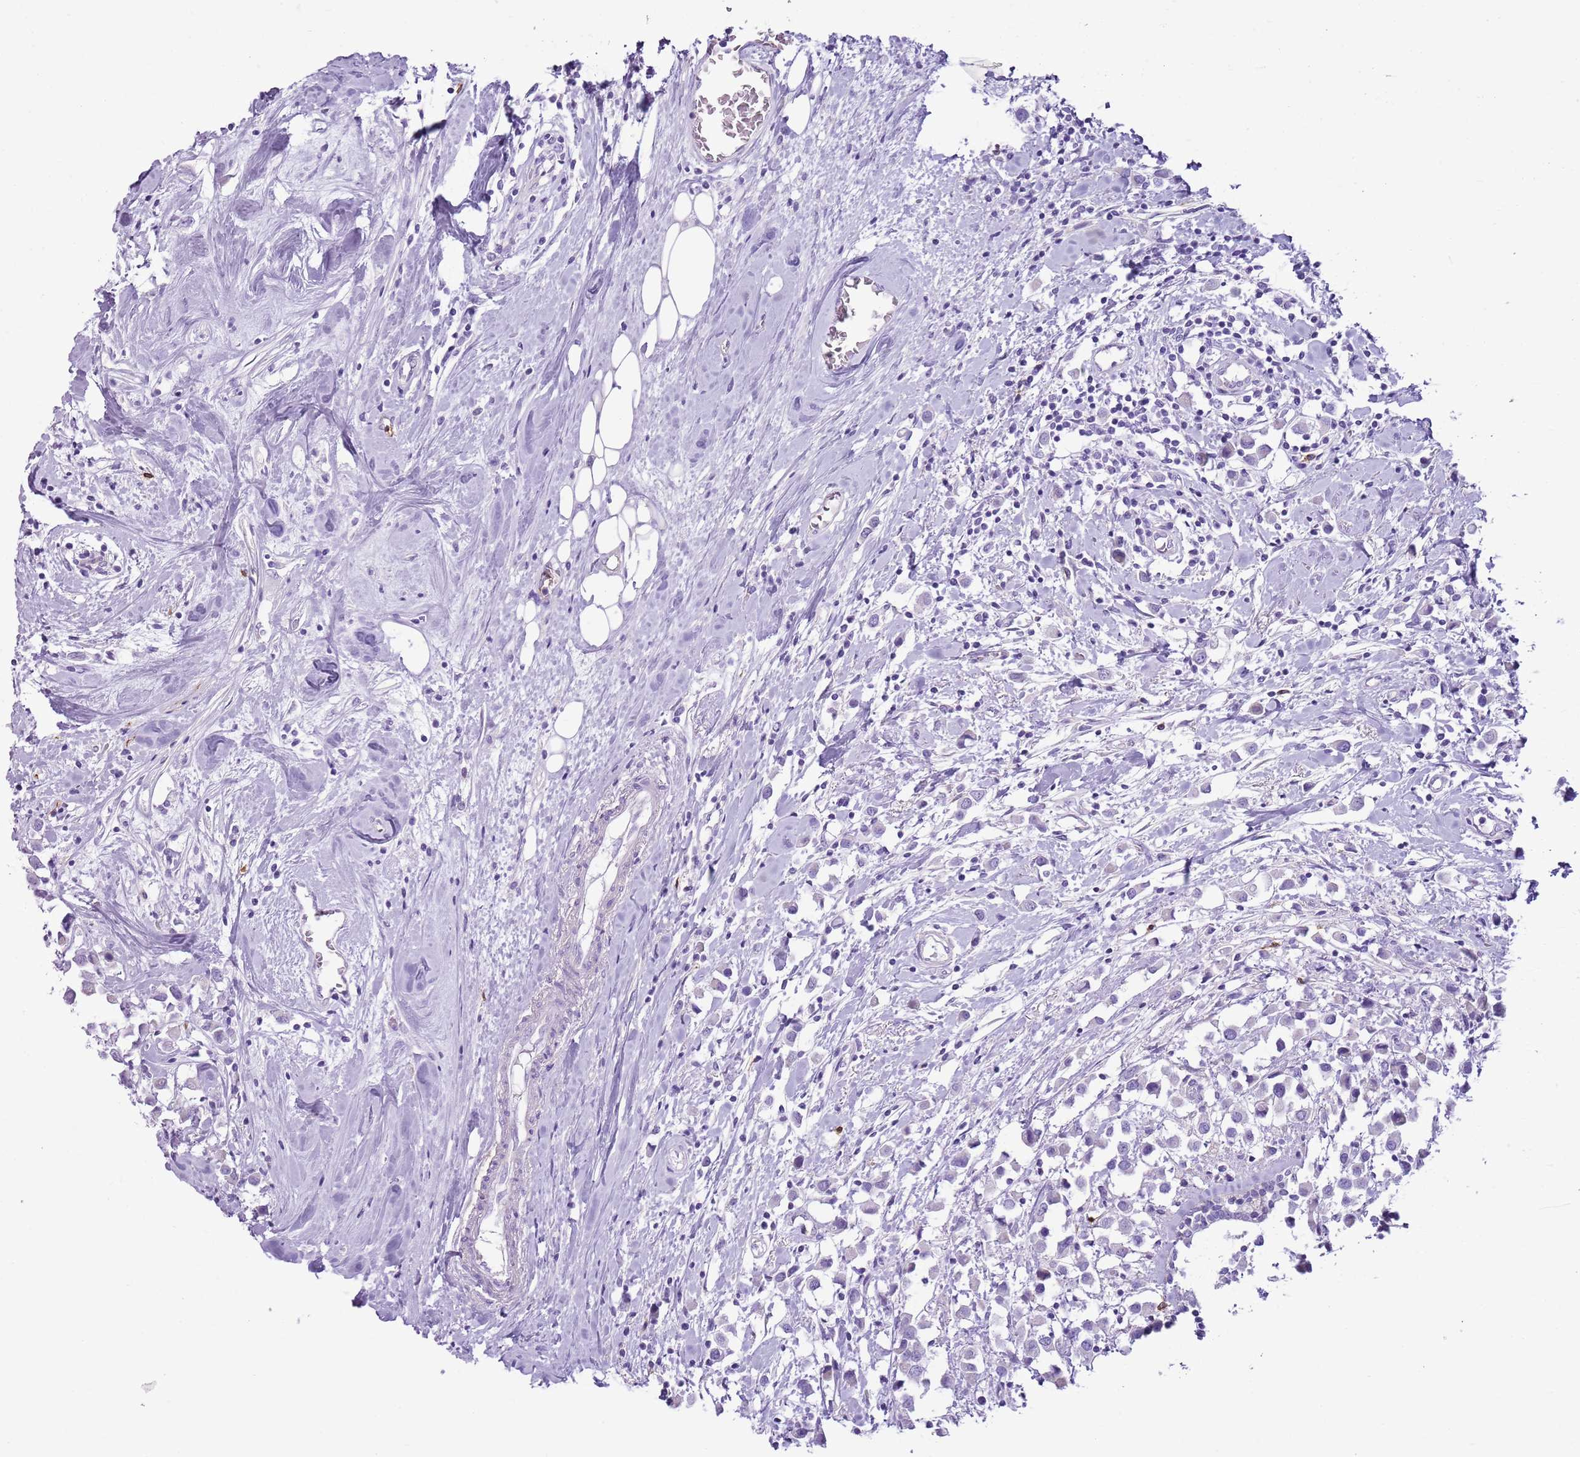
{"staining": {"intensity": "negative", "quantity": "none", "location": "none"}, "tissue": "breast cancer", "cell_type": "Tumor cells", "image_type": "cancer", "snomed": [{"axis": "morphology", "description": "Duct carcinoma"}, {"axis": "topography", "description": "Breast"}], "caption": "High power microscopy micrograph of an IHC image of breast infiltrating ductal carcinoma, revealing no significant expression in tumor cells.", "gene": "CD177", "patient": {"sex": "female", "age": 61}}